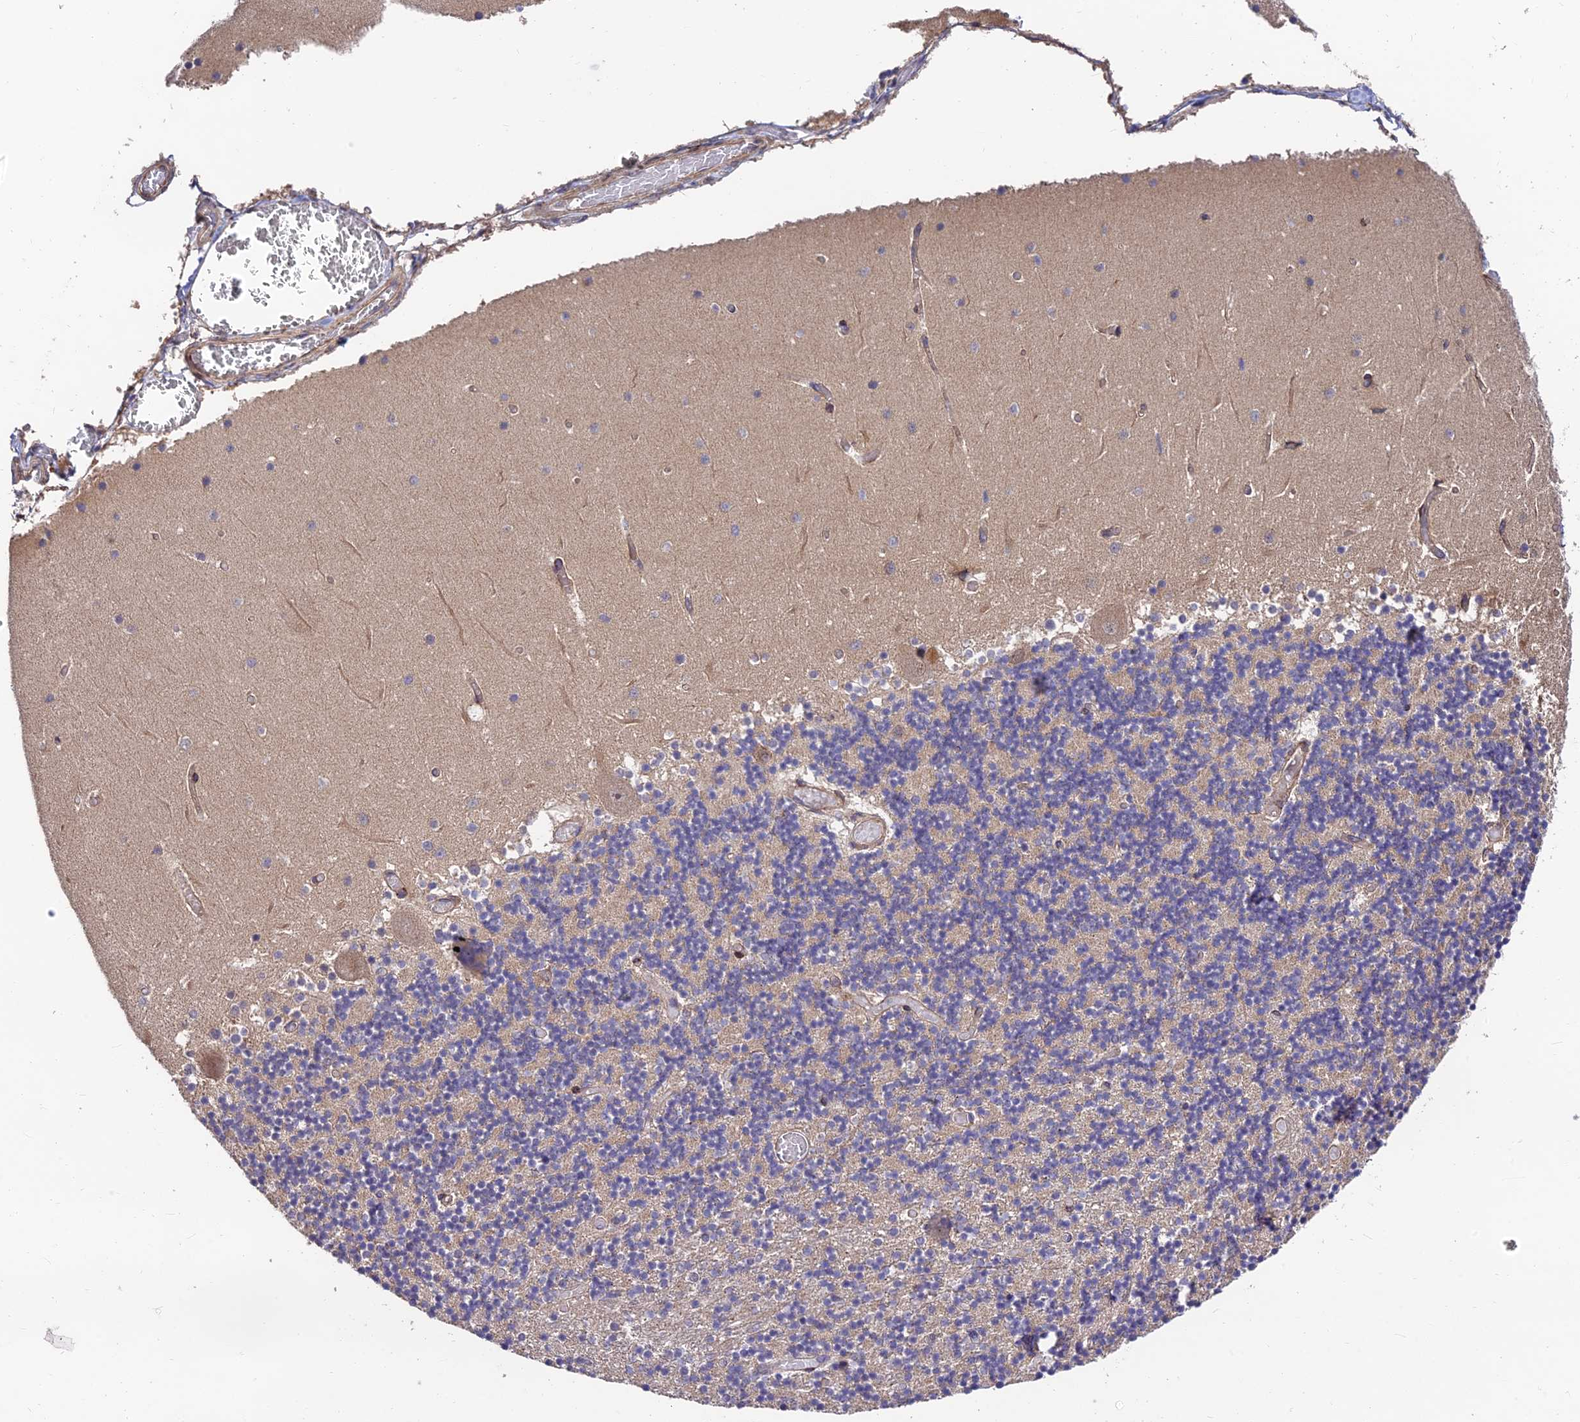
{"staining": {"intensity": "weak", "quantity": "25%-75%", "location": "cytoplasmic/membranous"}, "tissue": "cerebellum", "cell_type": "Cells in granular layer", "image_type": "normal", "snomed": [{"axis": "morphology", "description": "Normal tissue, NOS"}, {"axis": "topography", "description": "Cerebellum"}], "caption": "A high-resolution histopathology image shows IHC staining of normal cerebellum, which demonstrates weak cytoplasmic/membranous staining in about 25%-75% of cells in granular layer.", "gene": "MKKS", "patient": {"sex": "female", "age": 28}}